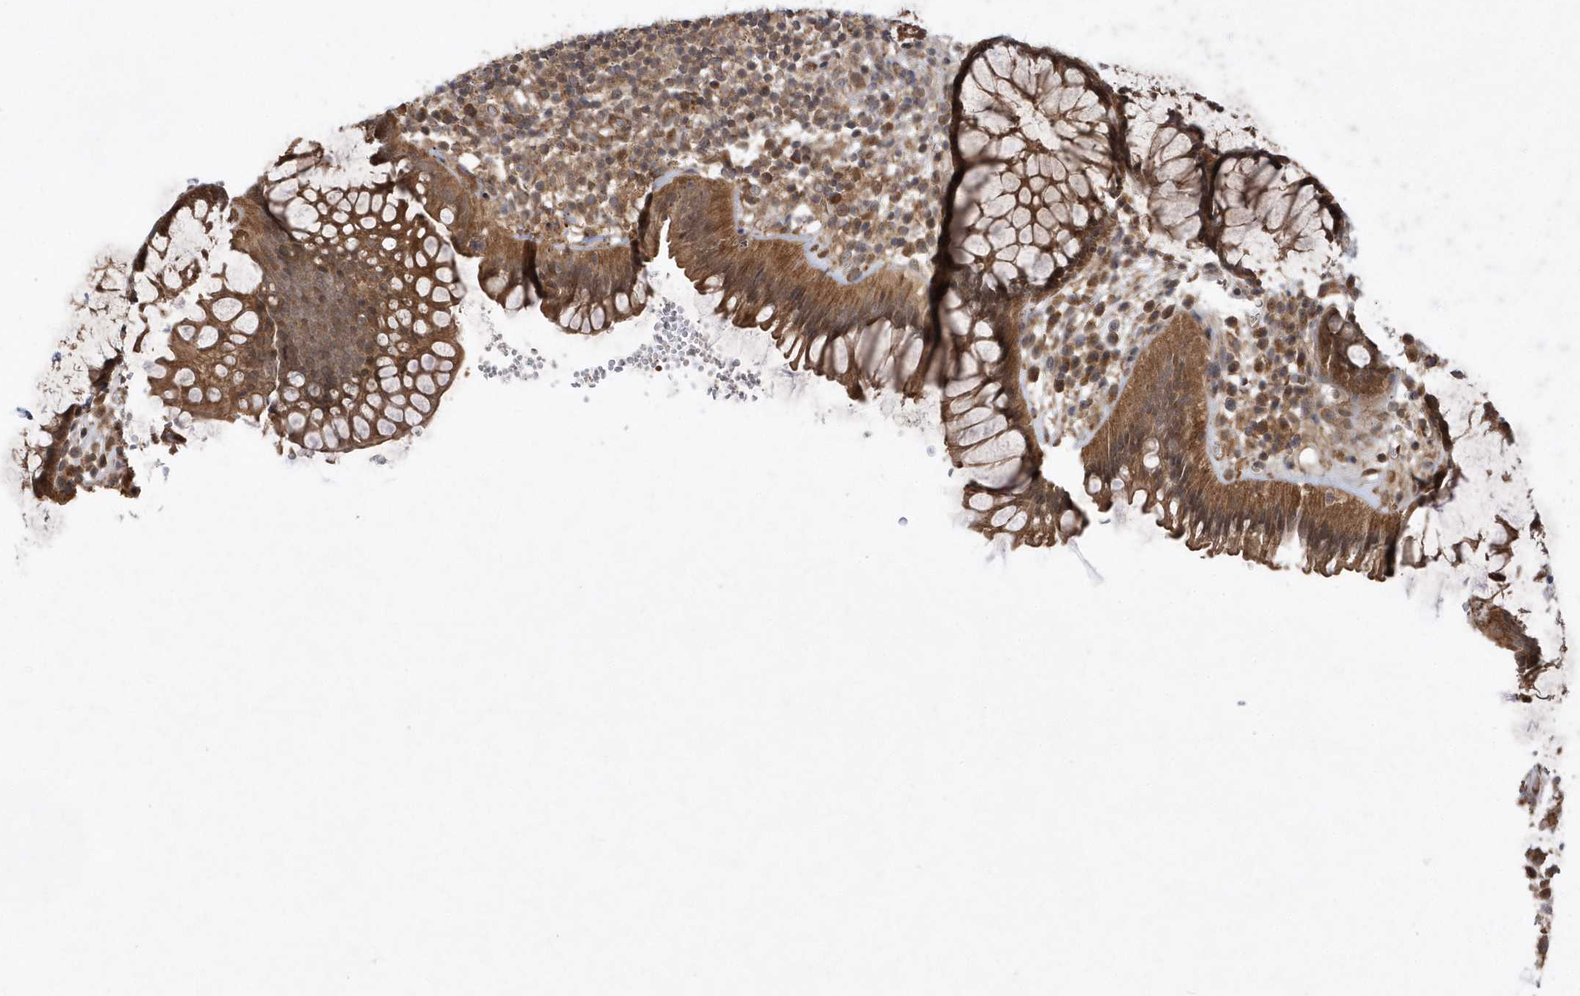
{"staining": {"intensity": "strong", "quantity": ">75%", "location": "cytoplasmic/membranous"}, "tissue": "rectum", "cell_type": "Glandular cells", "image_type": "normal", "snomed": [{"axis": "morphology", "description": "Normal tissue, NOS"}, {"axis": "topography", "description": "Rectum"}], "caption": "A high amount of strong cytoplasmic/membranous staining is identified in approximately >75% of glandular cells in unremarkable rectum.", "gene": "GFM2", "patient": {"sex": "male", "age": 51}}